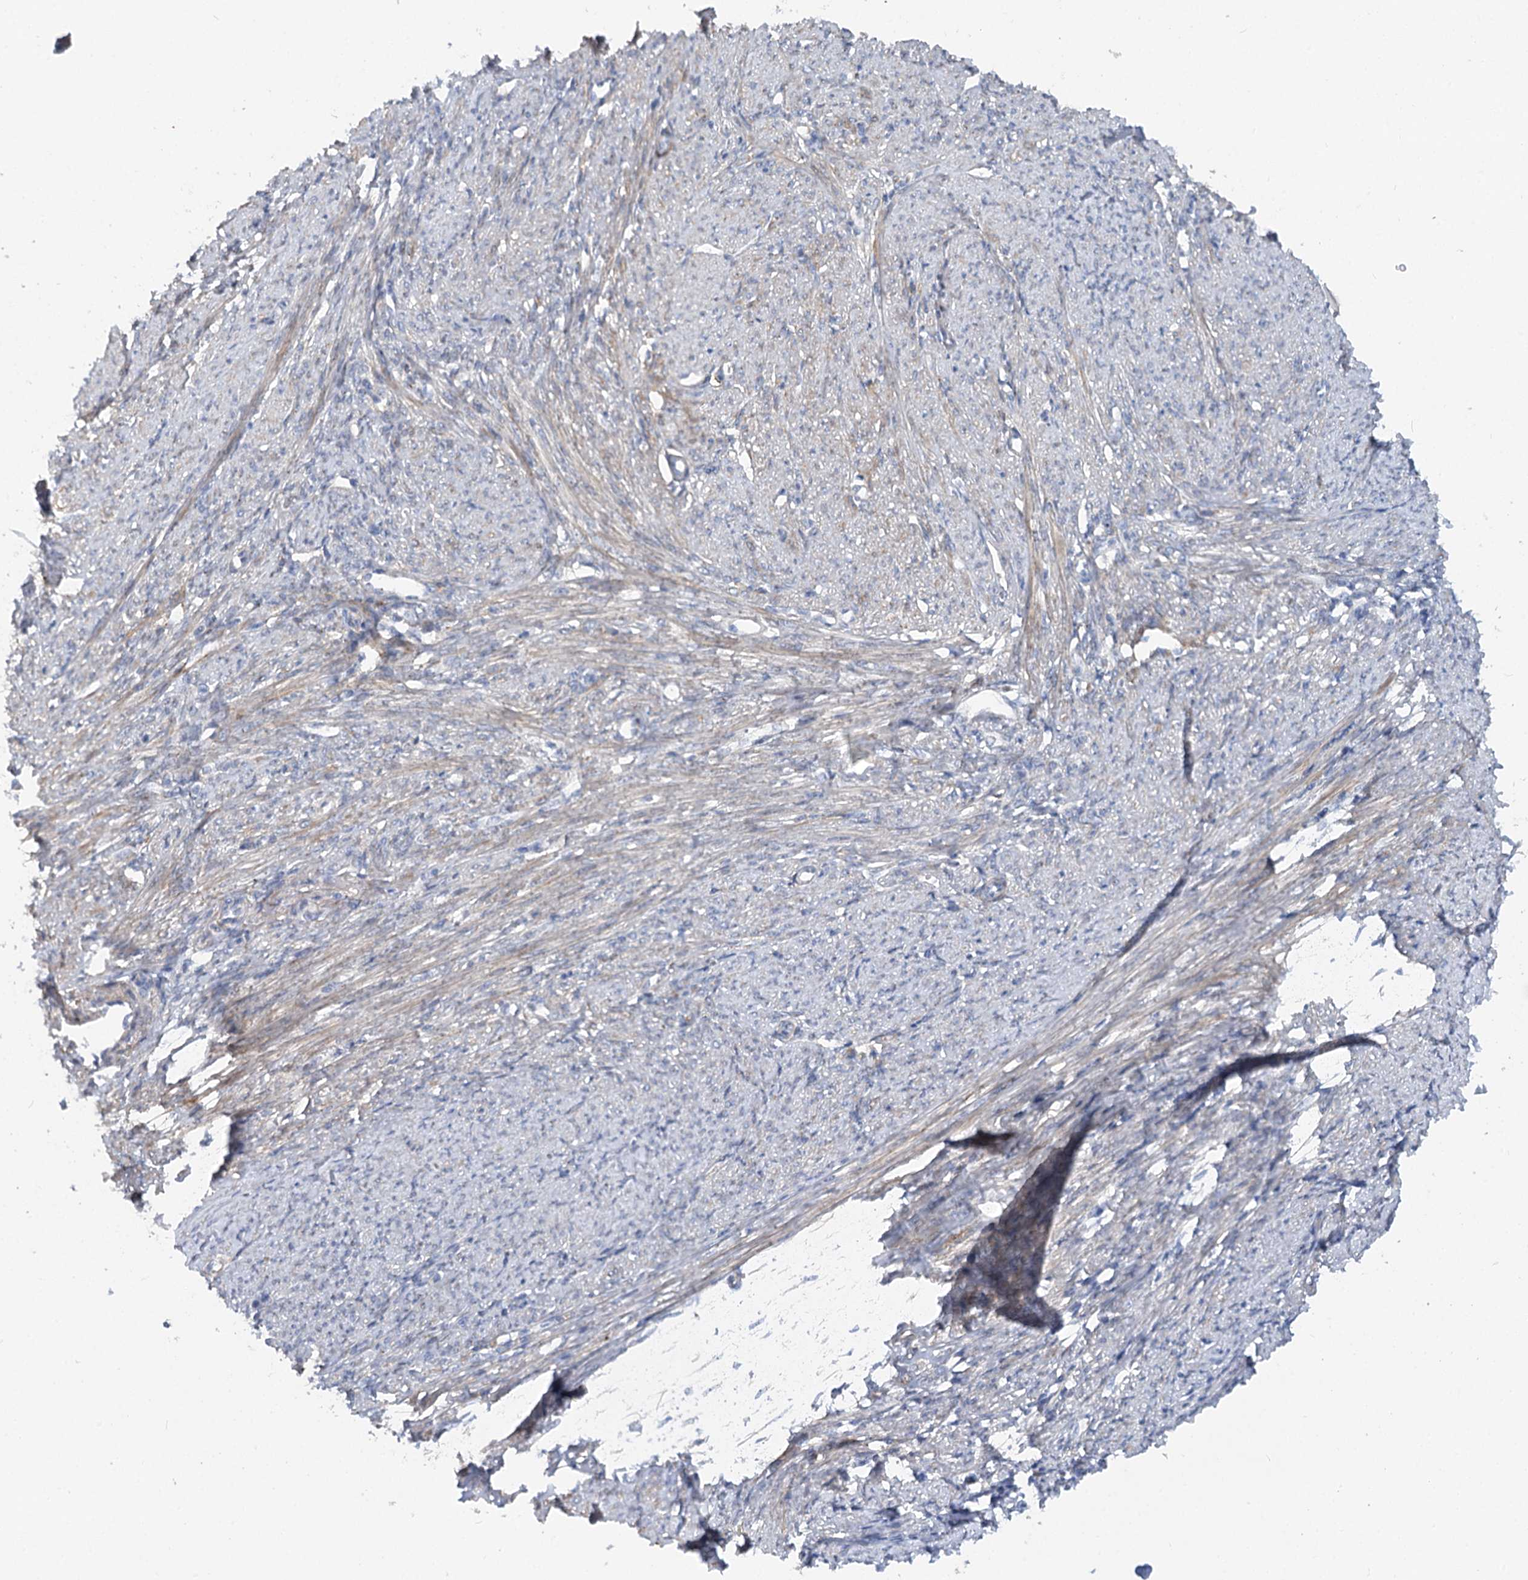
{"staining": {"intensity": "moderate", "quantity": ">75%", "location": "cytoplasmic/membranous"}, "tissue": "smooth muscle", "cell_type": "Smooth muscle cells", "image_type": "normal", "snomed": [{"axis": "morphology", "description": "Normal tissue, NOS"}, {"axis": "topography", "description": "Smooth muscle"}, {"axis": "topography", "description": "Uterus"}], "caption": "Immunohistochemical staining of benign human smooth muscle displays moderate cytoplasmic/membranous protein expression in approximately >75% of smooth muscle cells.", "gene": "FGF19", "patient": {"sex": "female", "age": 59}}